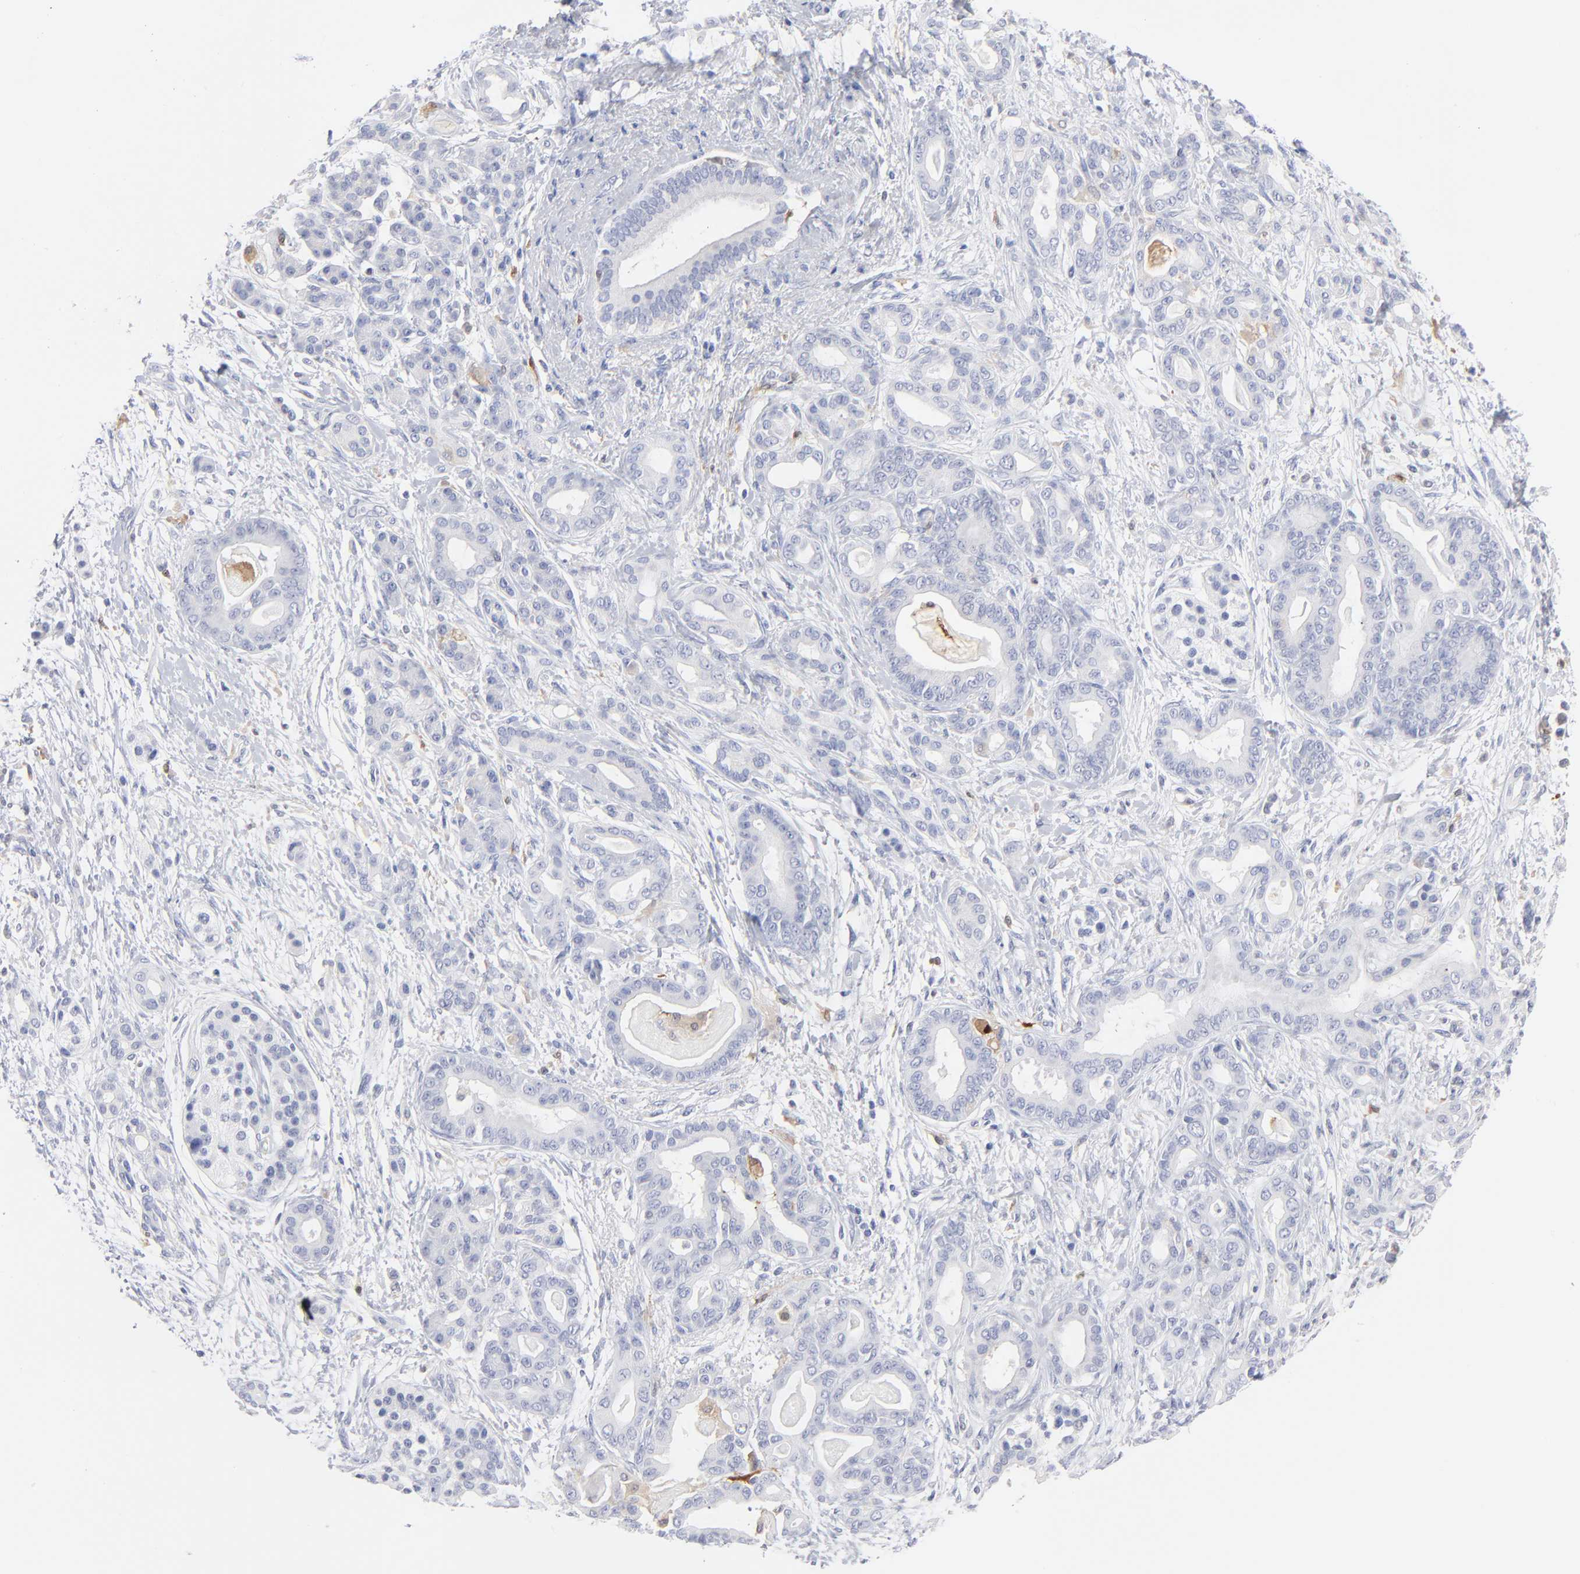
{"staining": {"intensity": "negative", "quantity": "none", "location": "none"}, "tissue": "pancreatic cancer", "cell_type": "Tumor cells", "image_type": "cancer", "snomed": [{"axis": "morphology", "description": "Adenocarcinoma, NOS"}, {"axis": "topography", "description": "Pancreas"}], "caption": "IHC histopathology image of neoplastic tissue: human pancreatic cancer (adenocarcinoma) stained with DAB demonstrates no significant protein staining in tumor cells.", "gene": "IFIT2", "patient": {"sex": "male", "age": 63}}